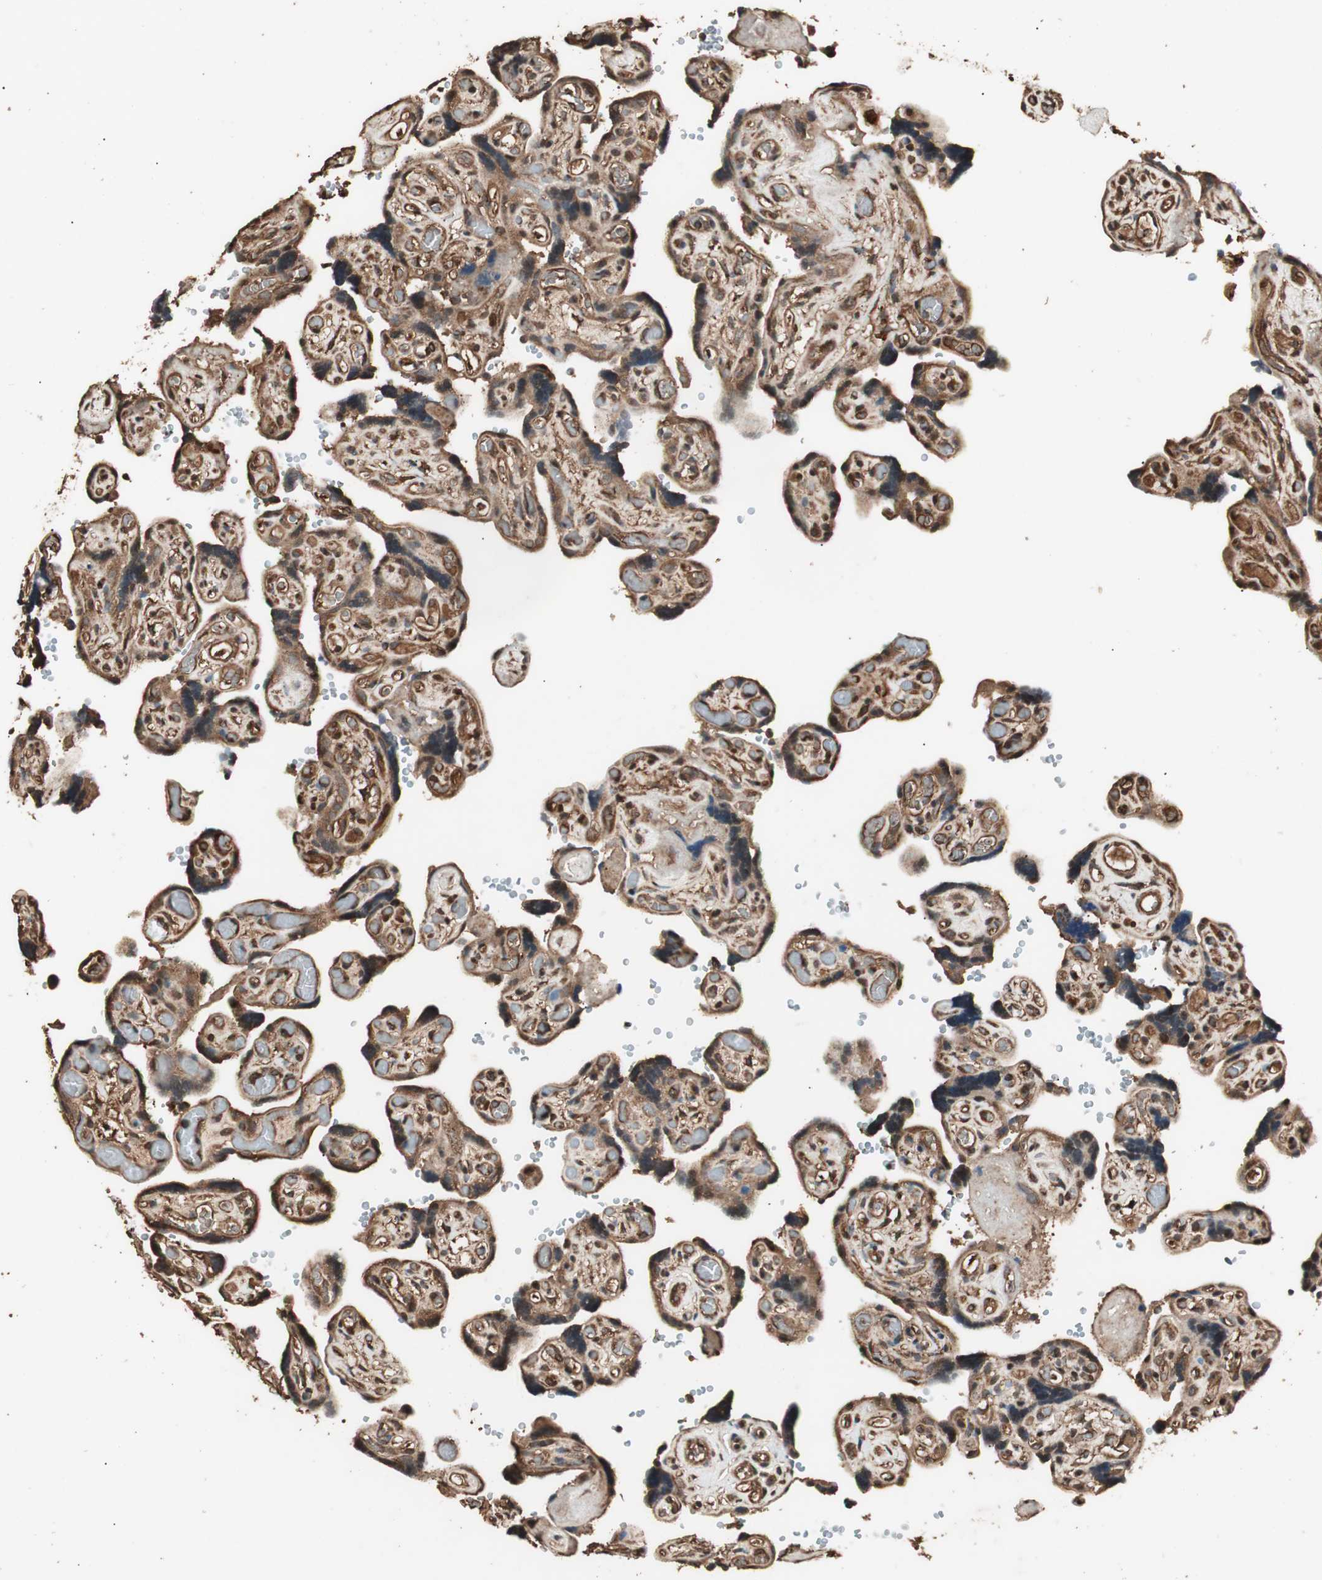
{"staining": {"intensity": "moderate", "quantity": ">75%", "location": "cytoplasmic/membranous"}, "tissue": "placenta", "cell_type": "Trophoblastic cells", "image_type": "normal", "snomed": [{"axis": "morphology", "description": "Normal tissue, NOS"}, {"axis": "topography", "description": "Placenta"}], "caption": "Unremarkable placenta displays moderate cytoplasmic/membranous positivity in approximately >75% of trophoblastic cells, visualized by immunohistochemistry.", "gene": "CCN4", "patient": {"sex": "female", "age": 30}}